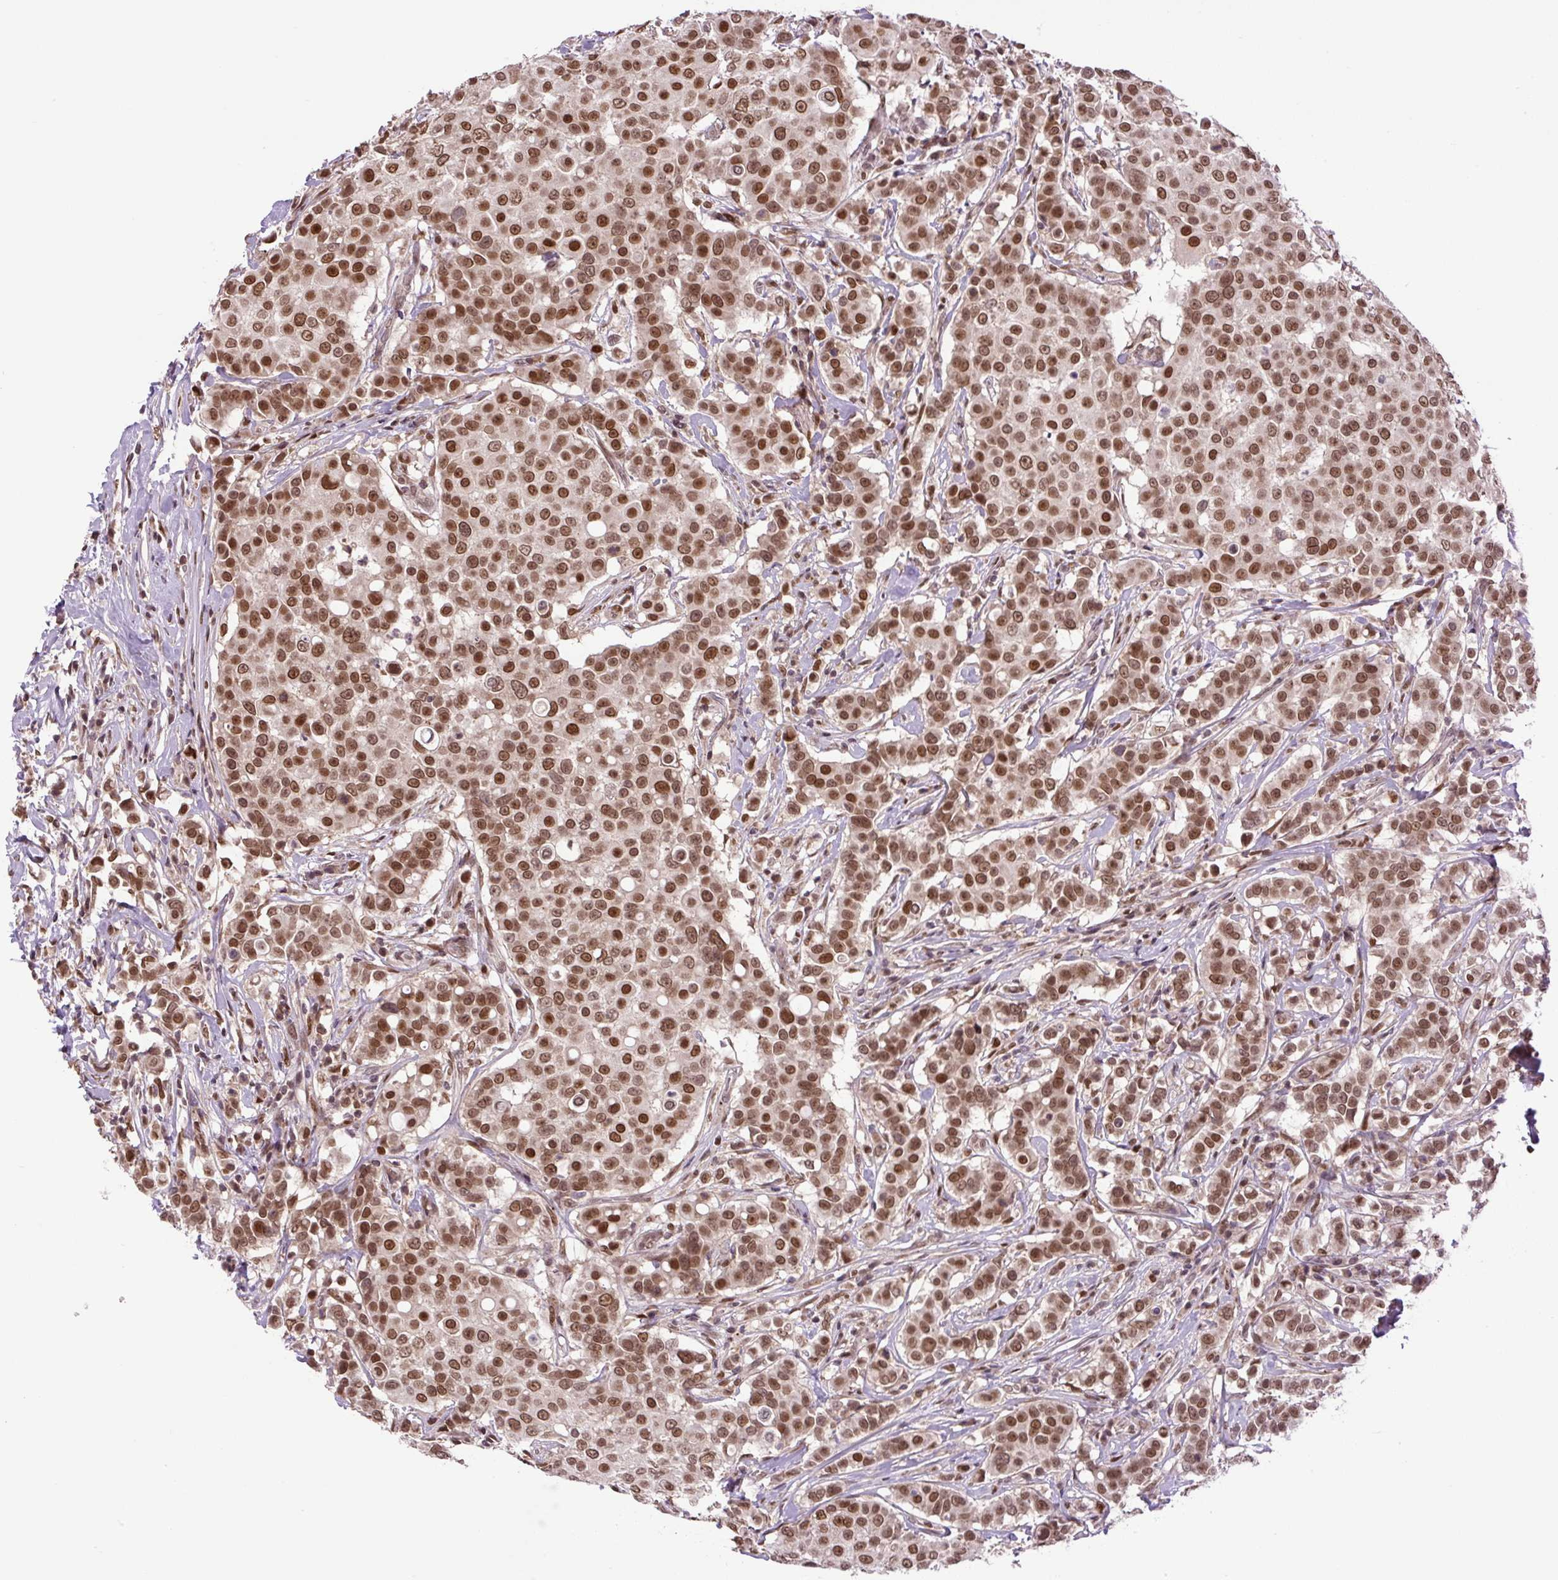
{"staining": {"intensity": "strong", "quantity": ">75%", "location": "nuclear"}, "tissue": "breast cancer", "cell_type": "Tumor cells", "image_type": "cancer", "snomed": [{"axis": "morphology", "description": "Duct carcinoma"}, {"axis": "topography", "description": "Breast"}], "caption": "Strong nuclear positivity for a protein is present in approximately >75% of tumor cells of breast infiltrating ductal carcinoma using immunohistochemistry (IHC).", "gene": "KPNA1", "patient": {"sex": "female", "age": 27}}